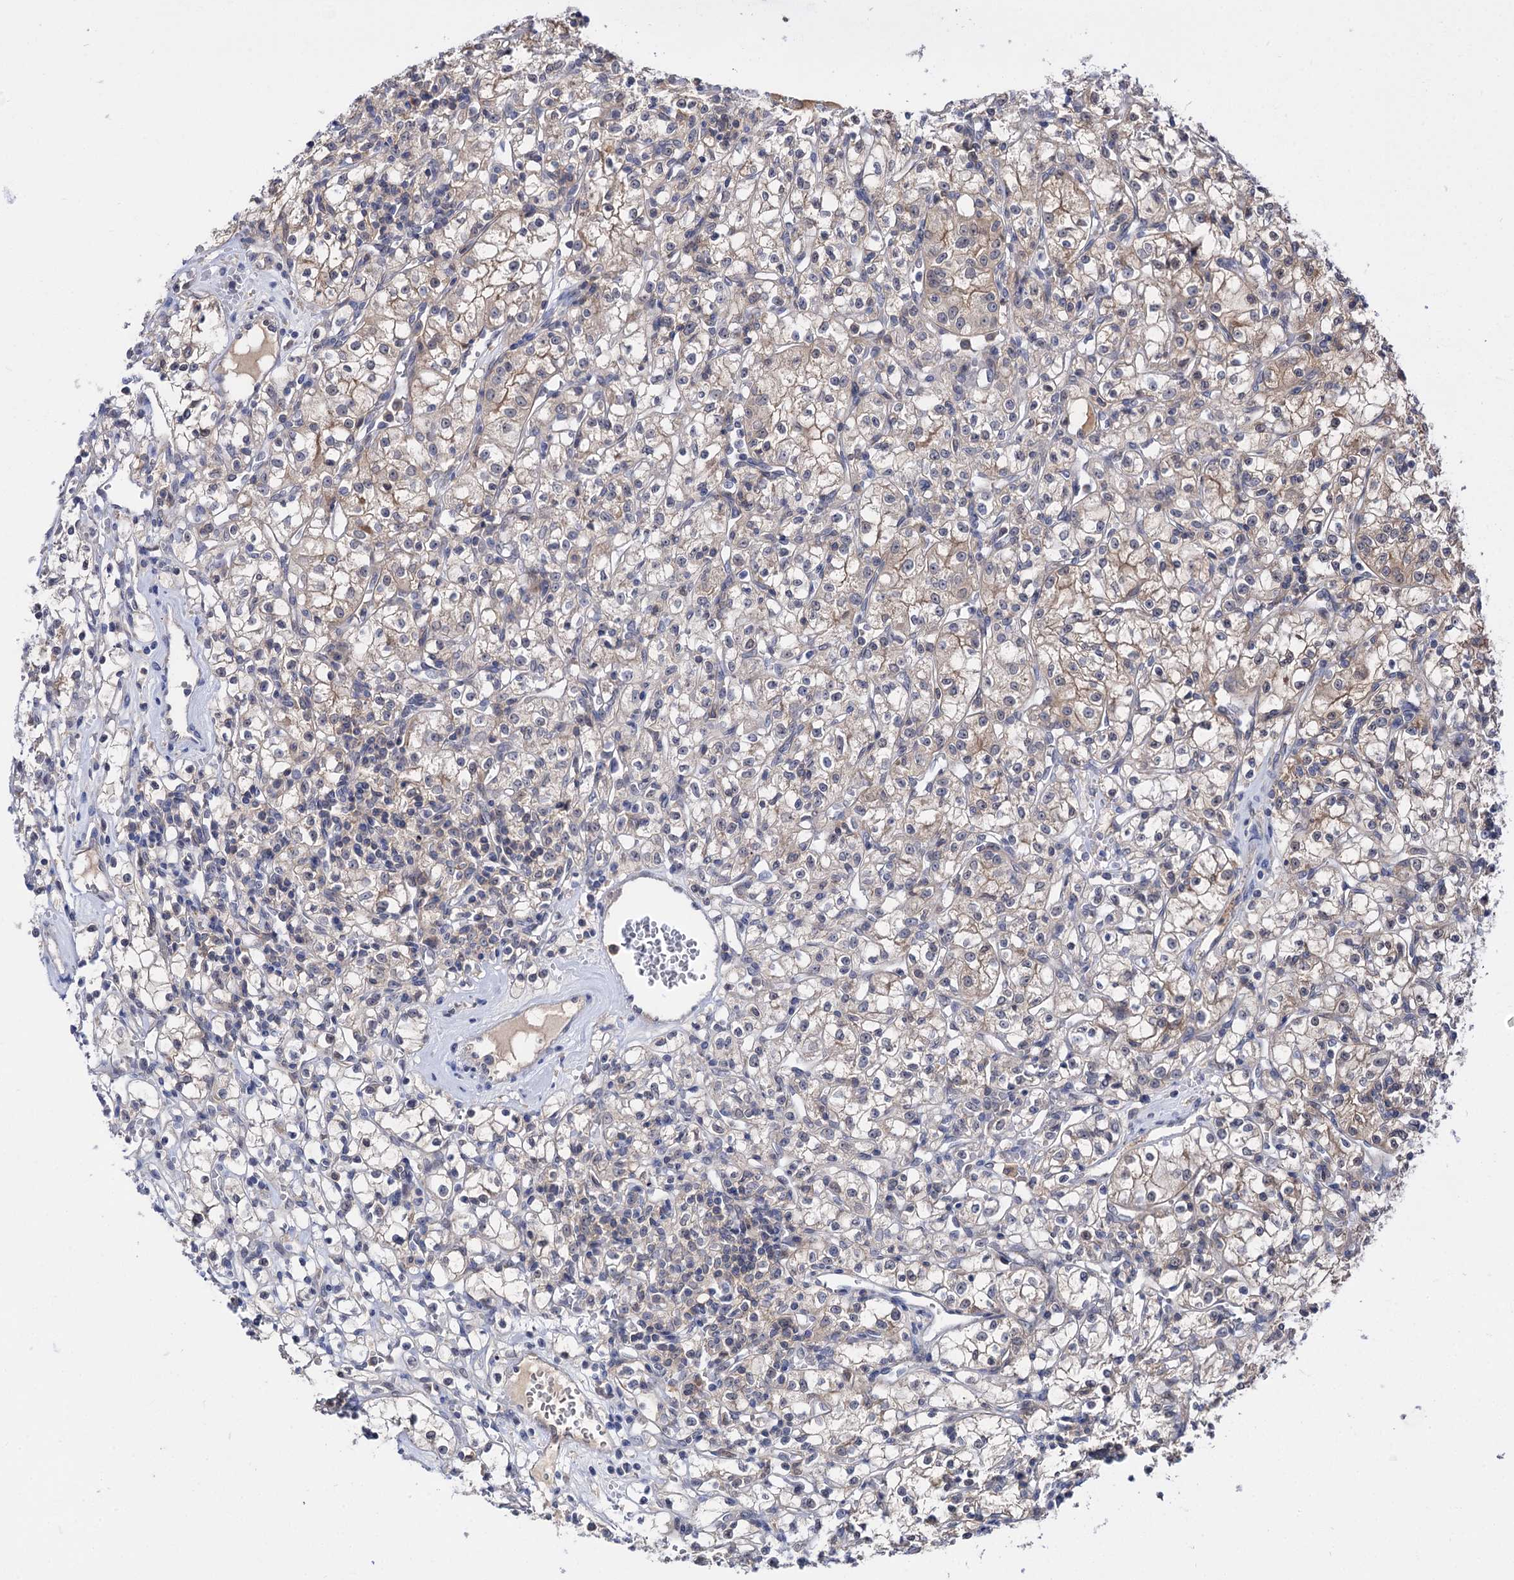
{"staining": {"intensity": "weak", "quantity": "25%-75%", "location": "cytoplasmic/membranous"}, "tissue": "renal cancer", "cell_type": "Tumor cells", "image_type": "cancer", "snomed": [{"axis": "morphology", "description": "Adenocarcinoma, NOS"}, {"axis": "topography", "description": "Kidney"}], "caption": "A brown stain shows weak cytoplasmic/membranous staining of a protein in human renal cancer (adenocarcinoma) tumor cells.", "gene": "NEK10", "patient": {"sex": "female", "age": 59}}